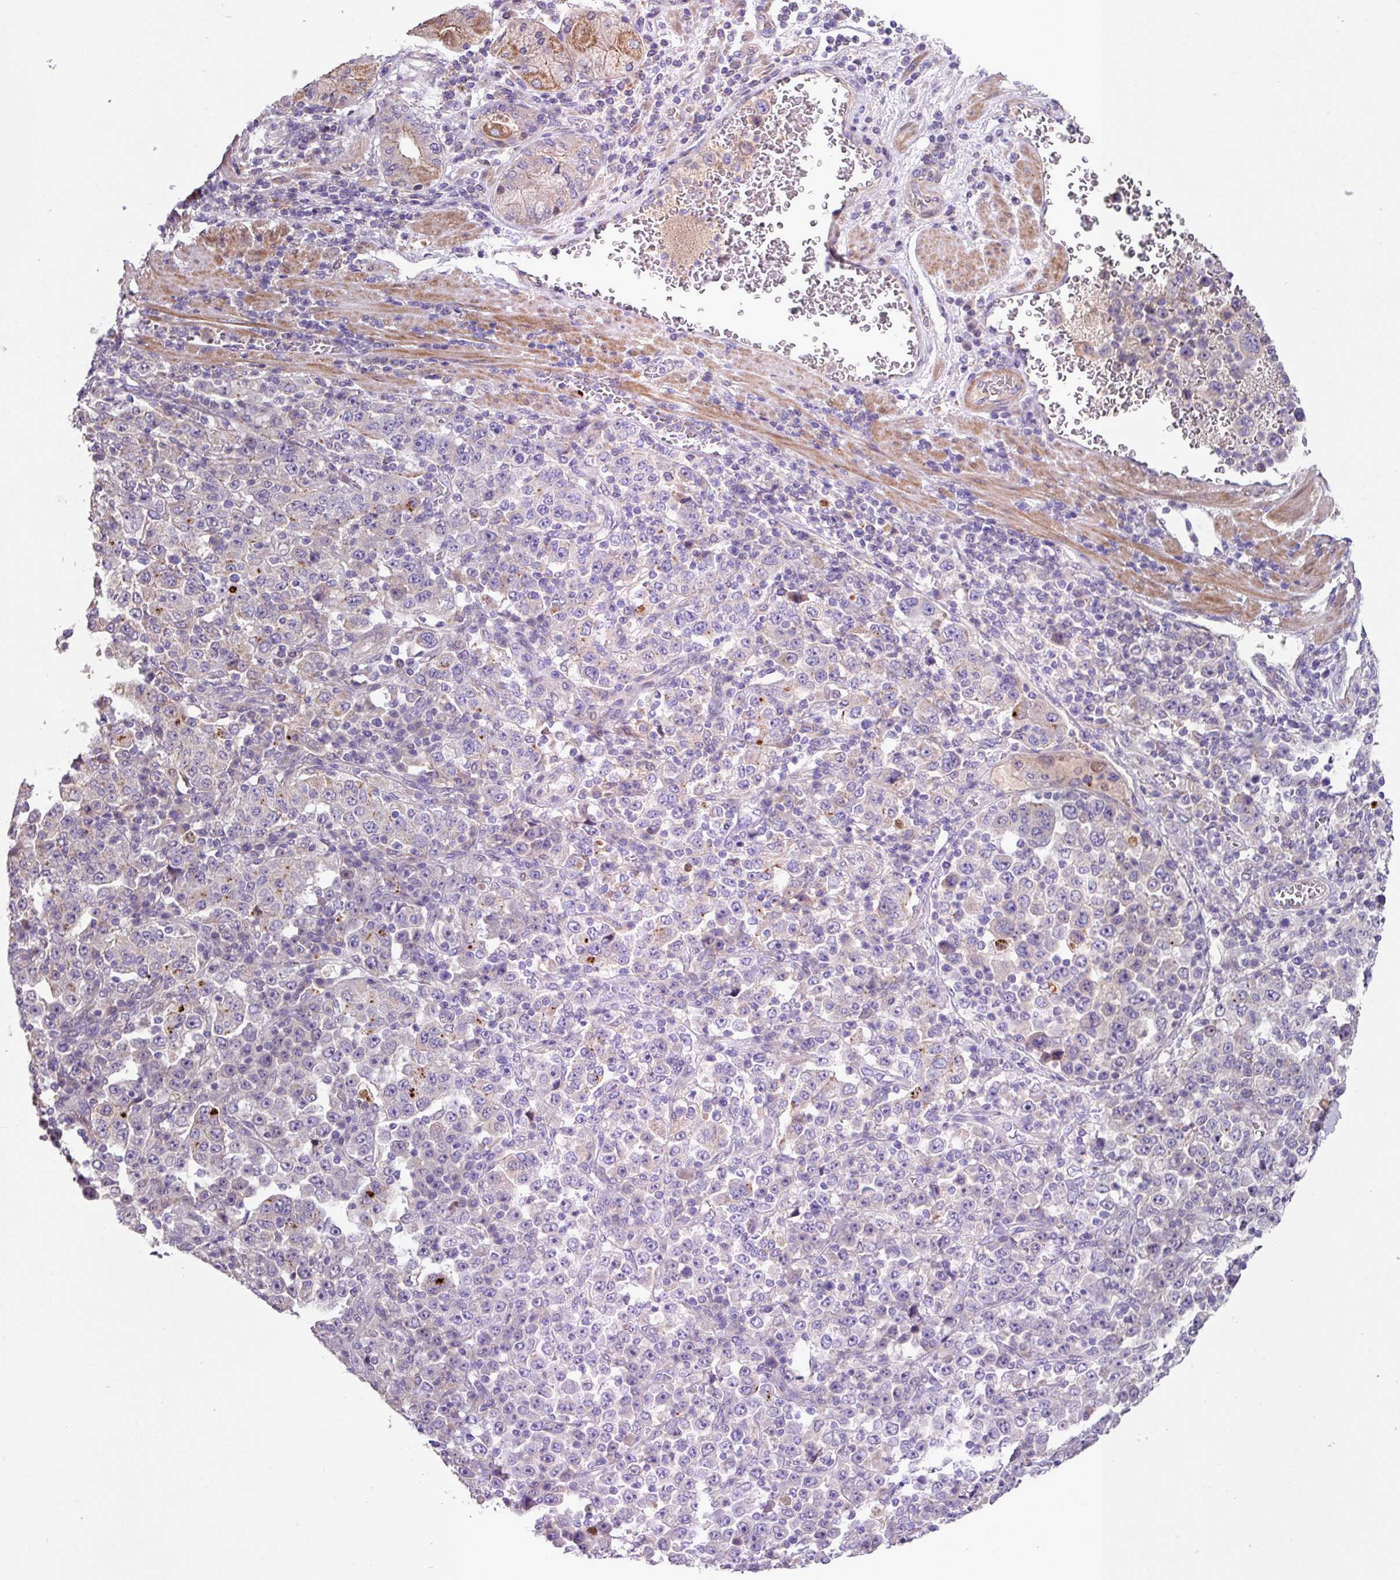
{"staining": {"intensity": "negative", "quantity": "none", "location": "none"}, "tissue": "stomach cancer", "cell_type": "Tumor cells", "image_type": "cancer", "snomed": [{"axis": "morphology", "description": "Normal tissue, NOS"}, {"axis": "morphology", "description": "Adenocarcinoma, NOS"}, {"axis": "topography", "description": "Stomach, upper"}, {"axis": "topography", "description": "Stomach"}], "caption": "This image is of stomach adenocarcinoma stained with immunohistochemistry (IHC) to label a protein in brown with the nuclei are counter-stained blue. There is no positivity in tumor cells. (Stains: DAB (3,3'-diaminobenzidine) IHC with hematoxylin counter stain, Microscopy: brightfield microscopy at high magnification).", "gene": "IQCJ", "patient": {"sex": "male", "age": 59}}